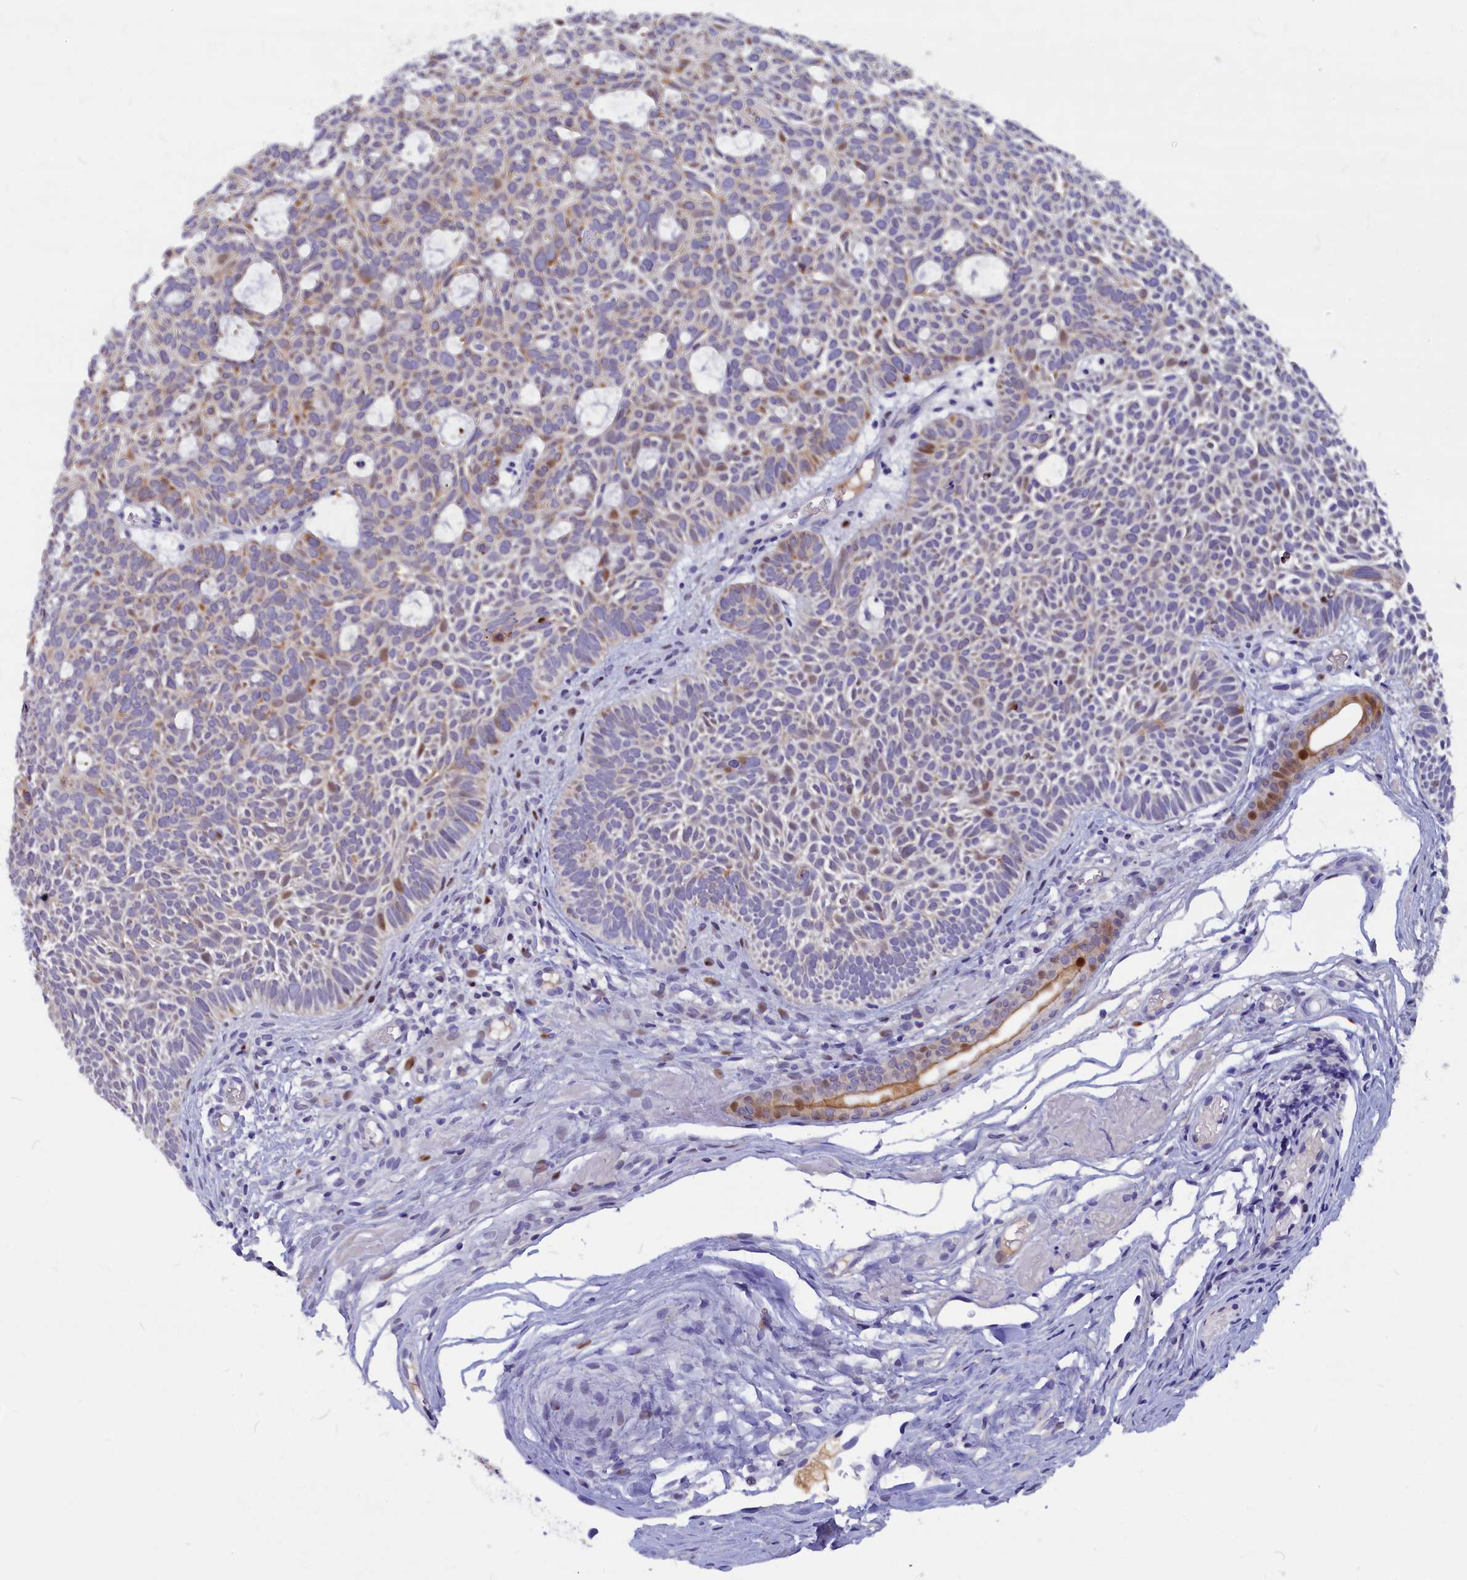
{"staining": {"intensity": "moderate", "quantity": "<25%", "location": "cytoplasmic/membranous"}, "tissue": "skin cancer", "cell_type": "Tumor cells", "image_type": "cancer", "snomed": [{"axis": "morphology", "description": "Basal cell carcinoma"}, {"axis": "topography", "description": "Skin"}], "caption": "This image demonstrates immunohistochemistry staining of human skin basal cell carcinoma, with low moderate cytoplasmic/membranous positivity in about <25% of tumor cells.", "gene": "NKPD1", "patient": {"sex": "male", "age": 69}}